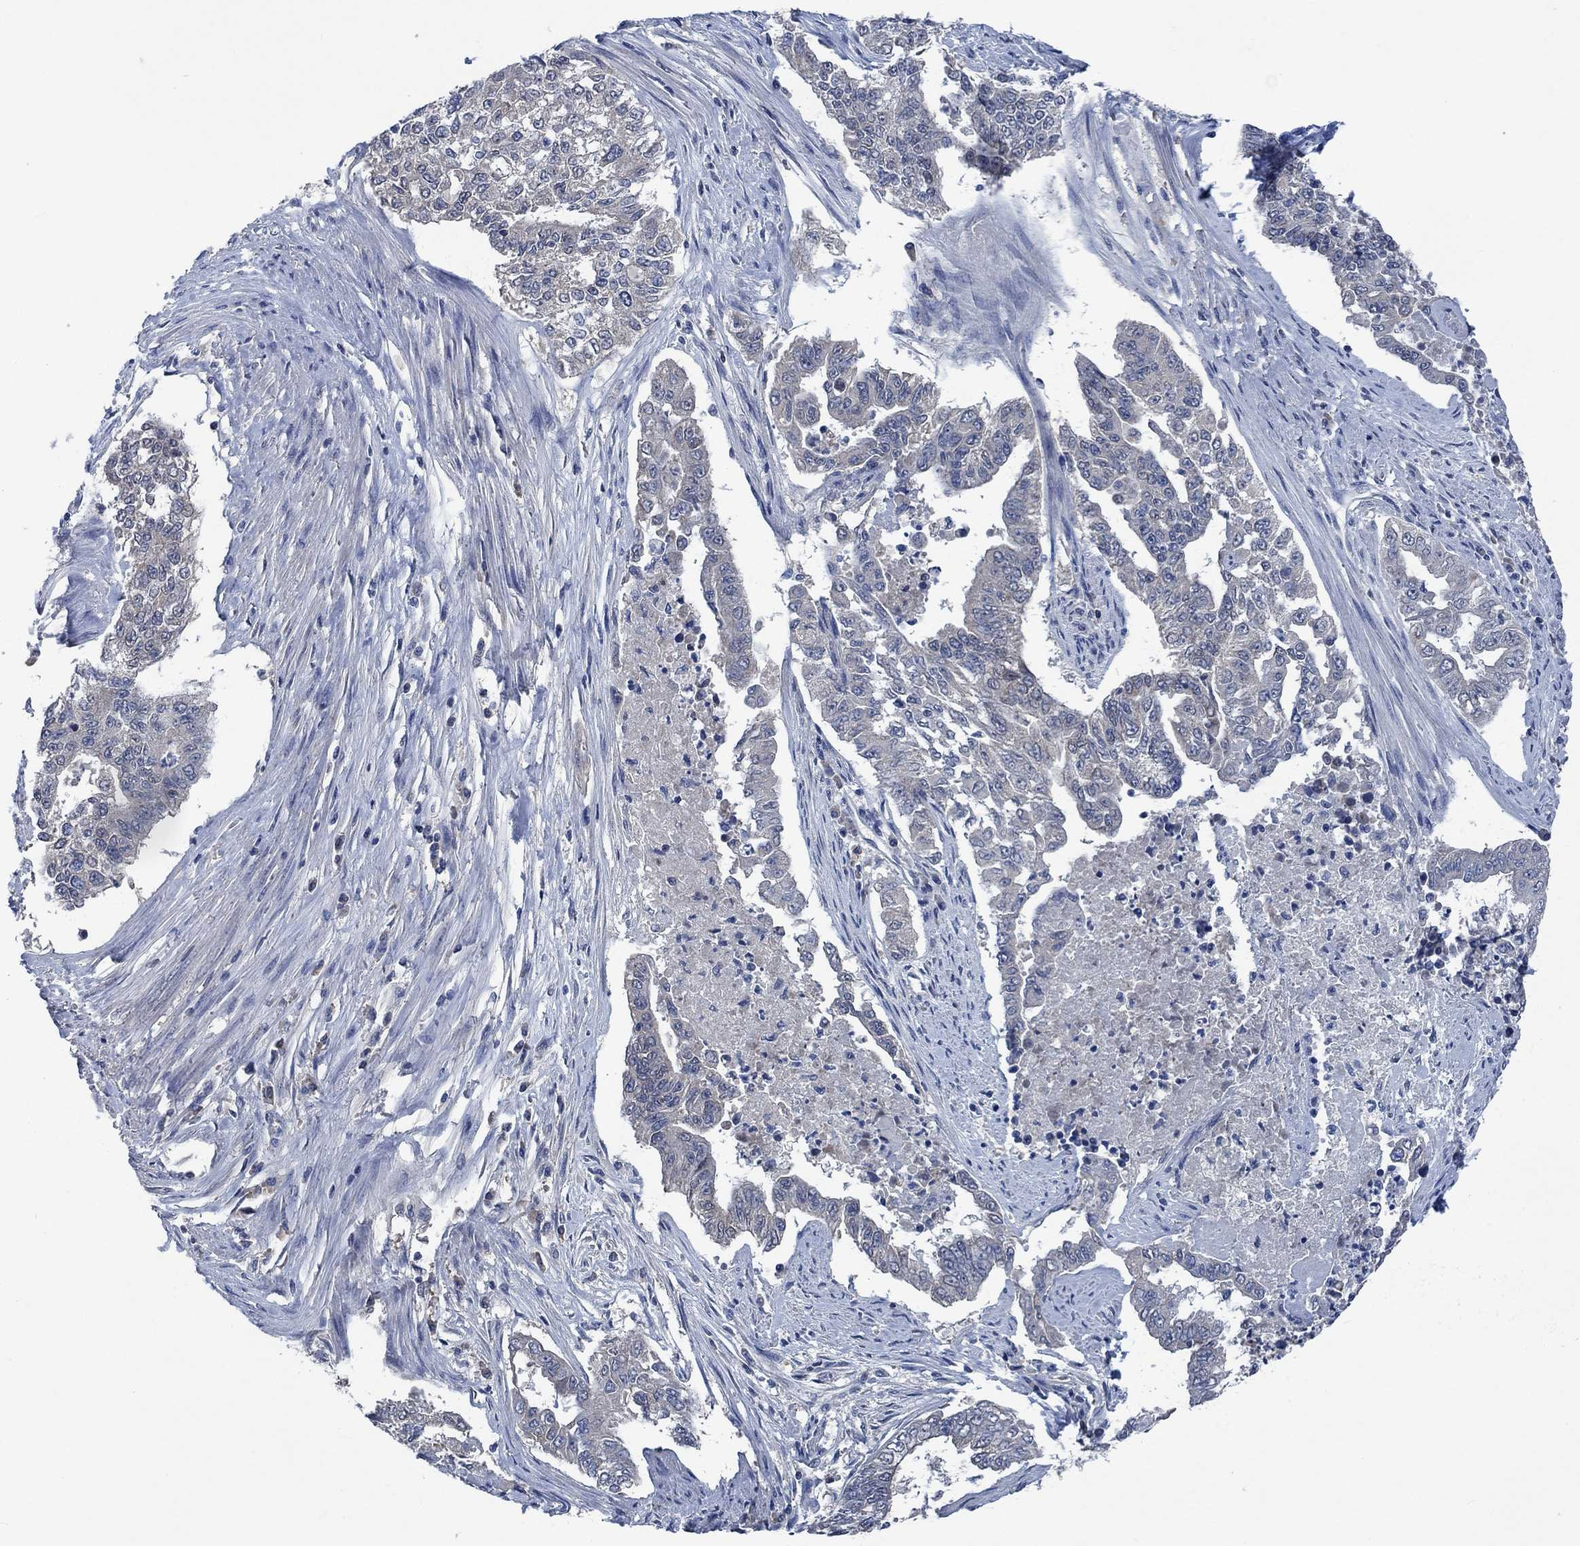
{"staining": {"intensity": "negative", "quantity": "none", "location": "none"}, "tissue": "endometrial cancer", "cell_type": "Tumor cells", "image_type": "cancer", "snomed": [{"axis": "morphology", "description": "Adenocarcinoma, NOS"}, {"axis": "topography", "description": "Uterus"}], "caption": "IHC photomicrograph of human adenocarcinoma (endometrial) stained for a protein (brown), which shows no positivity in tumor cells.", "gene": "OBSCN", "patient": {"sex": "female", "age": 59}}